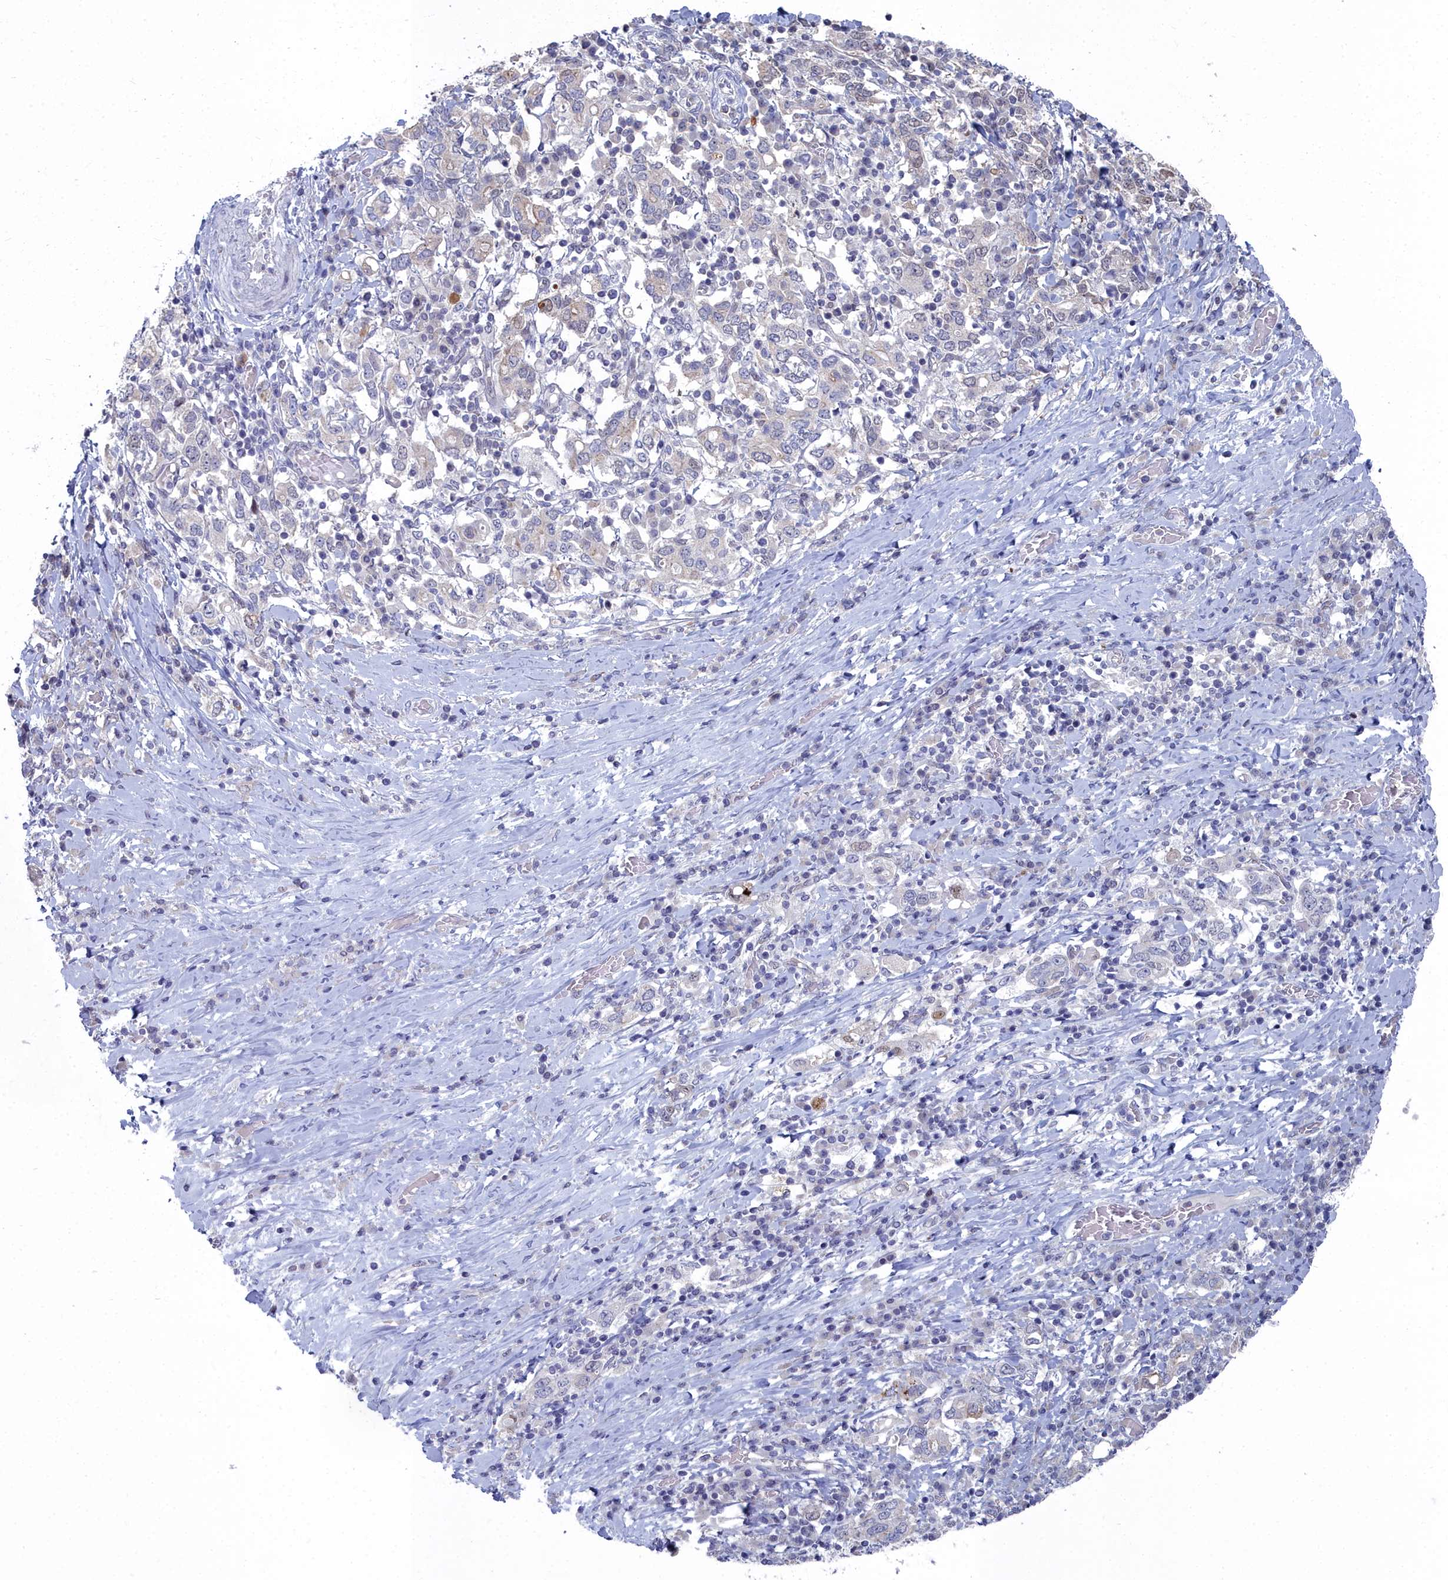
{"staining": {"intensity": "moderate", "quantity": "<25%", "location": "nuclear"}, "tissue": "stomach cancer", "cell_type": "Tumor cells", "image_type": "cancer", "snomed": [{"axis": "morphology", "description": "Adenocarcinoma, NOS"}, {"axis": "topography", "description": "Stomach, upper"}, {"axis": "topography", "description": "Stomach"}], "caption": "Stomach adenocarcinoma was stained to show a protein in brown. There is low levels of moderate nuclear expression in approximately <25% of tumor cells.", "gene": "RPS27A", "patient": {"sex": "male", "age": 62}}